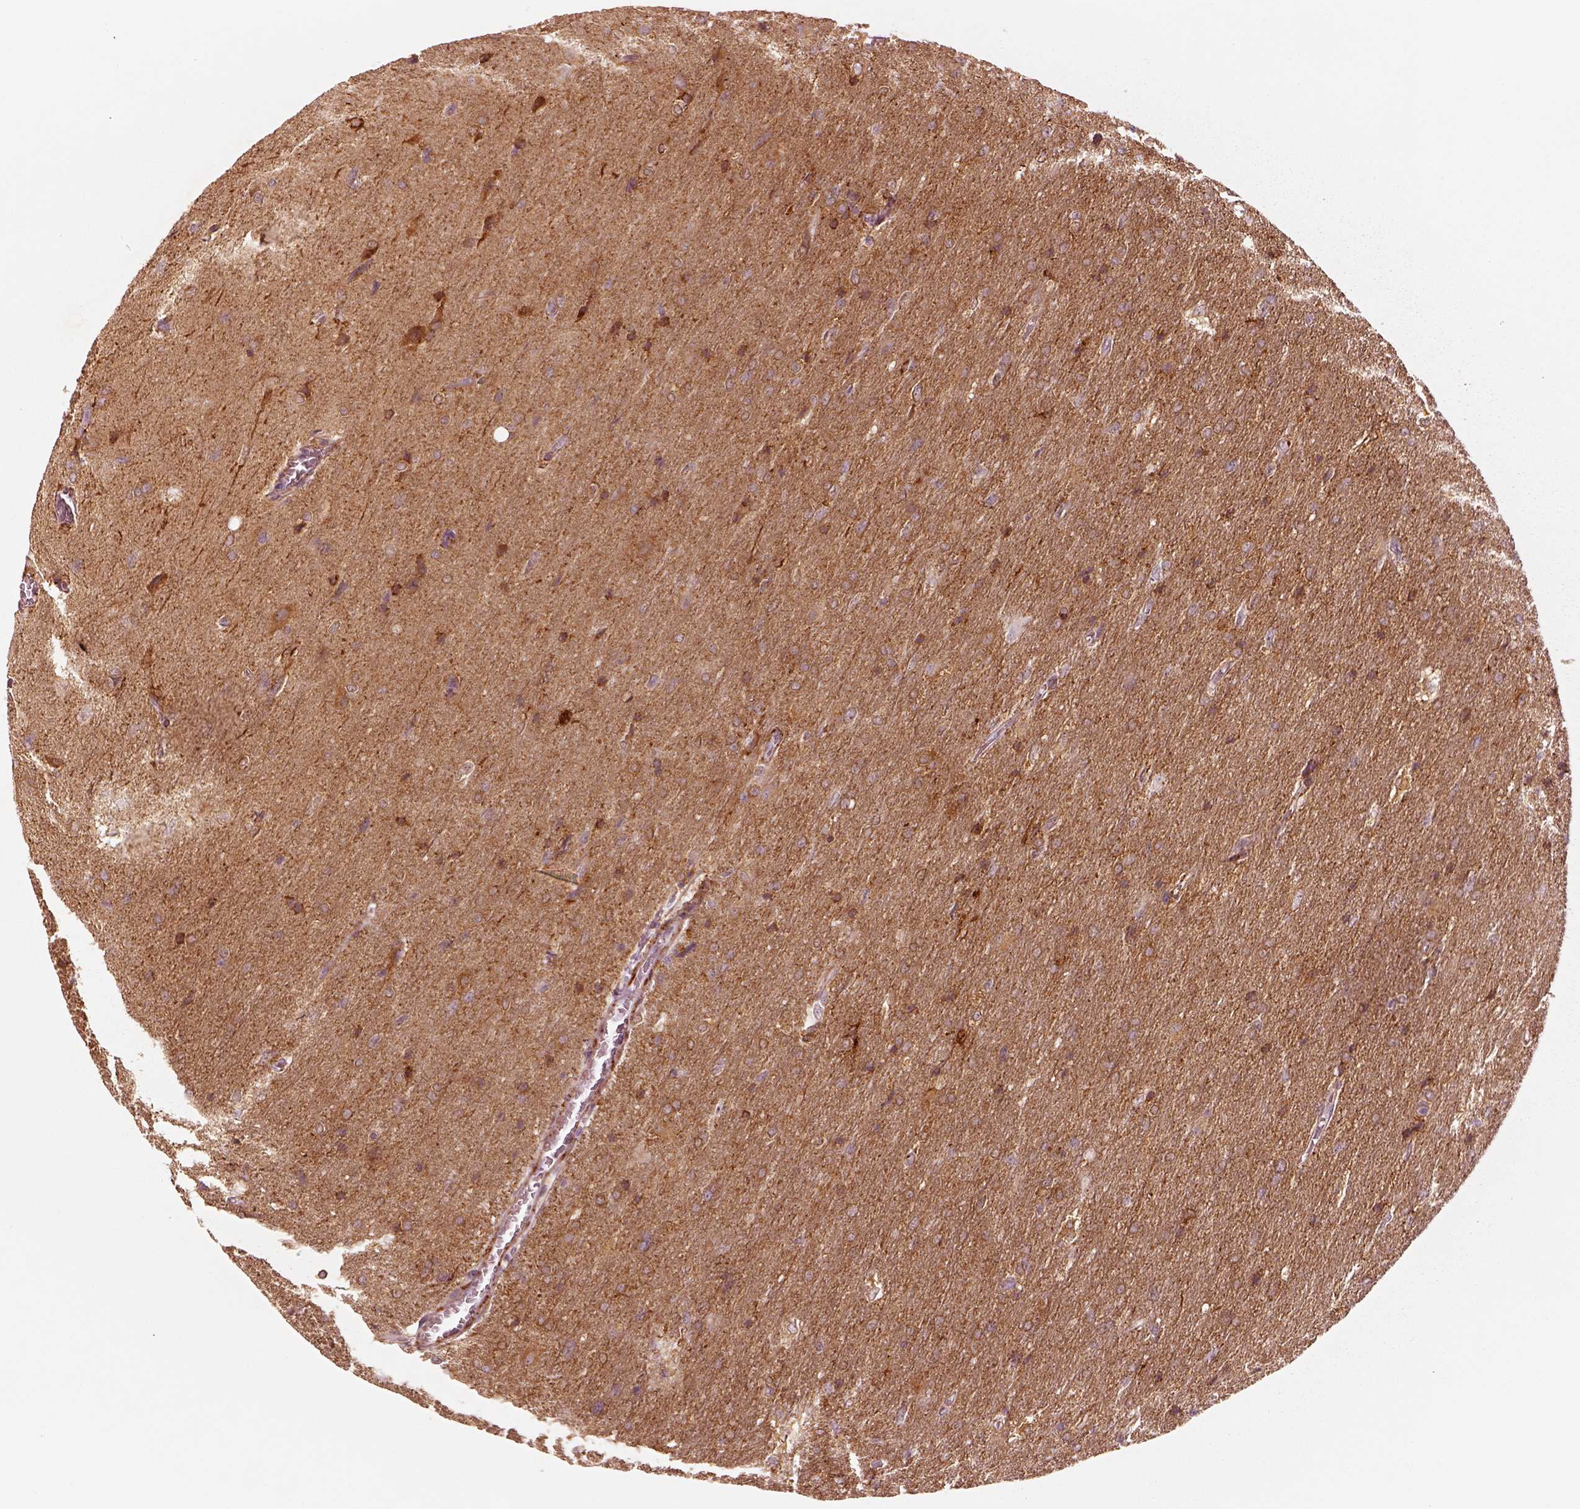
{"staining": {"intensity": "weak", "quantity": ">75%", "location": "cytoplasmic/membranous"}, "tissue": "glioma", "cell_type": "Tumor cells", "image_type": "cancer", "snomed": [{"axis": "morphology", "description": "Glioma, malignant, High grade"}, {"axis": "topography", "description": "Brain"}], "caption": "IHC (DAB (3,3'-diaminobenzidine)) staining of glioma reveals weak cytoplasmic/membranous protein staining in about >75% of tumor cells.", "gene": "DNAAF9", "patient": {"sex": "male", "age": 53}}